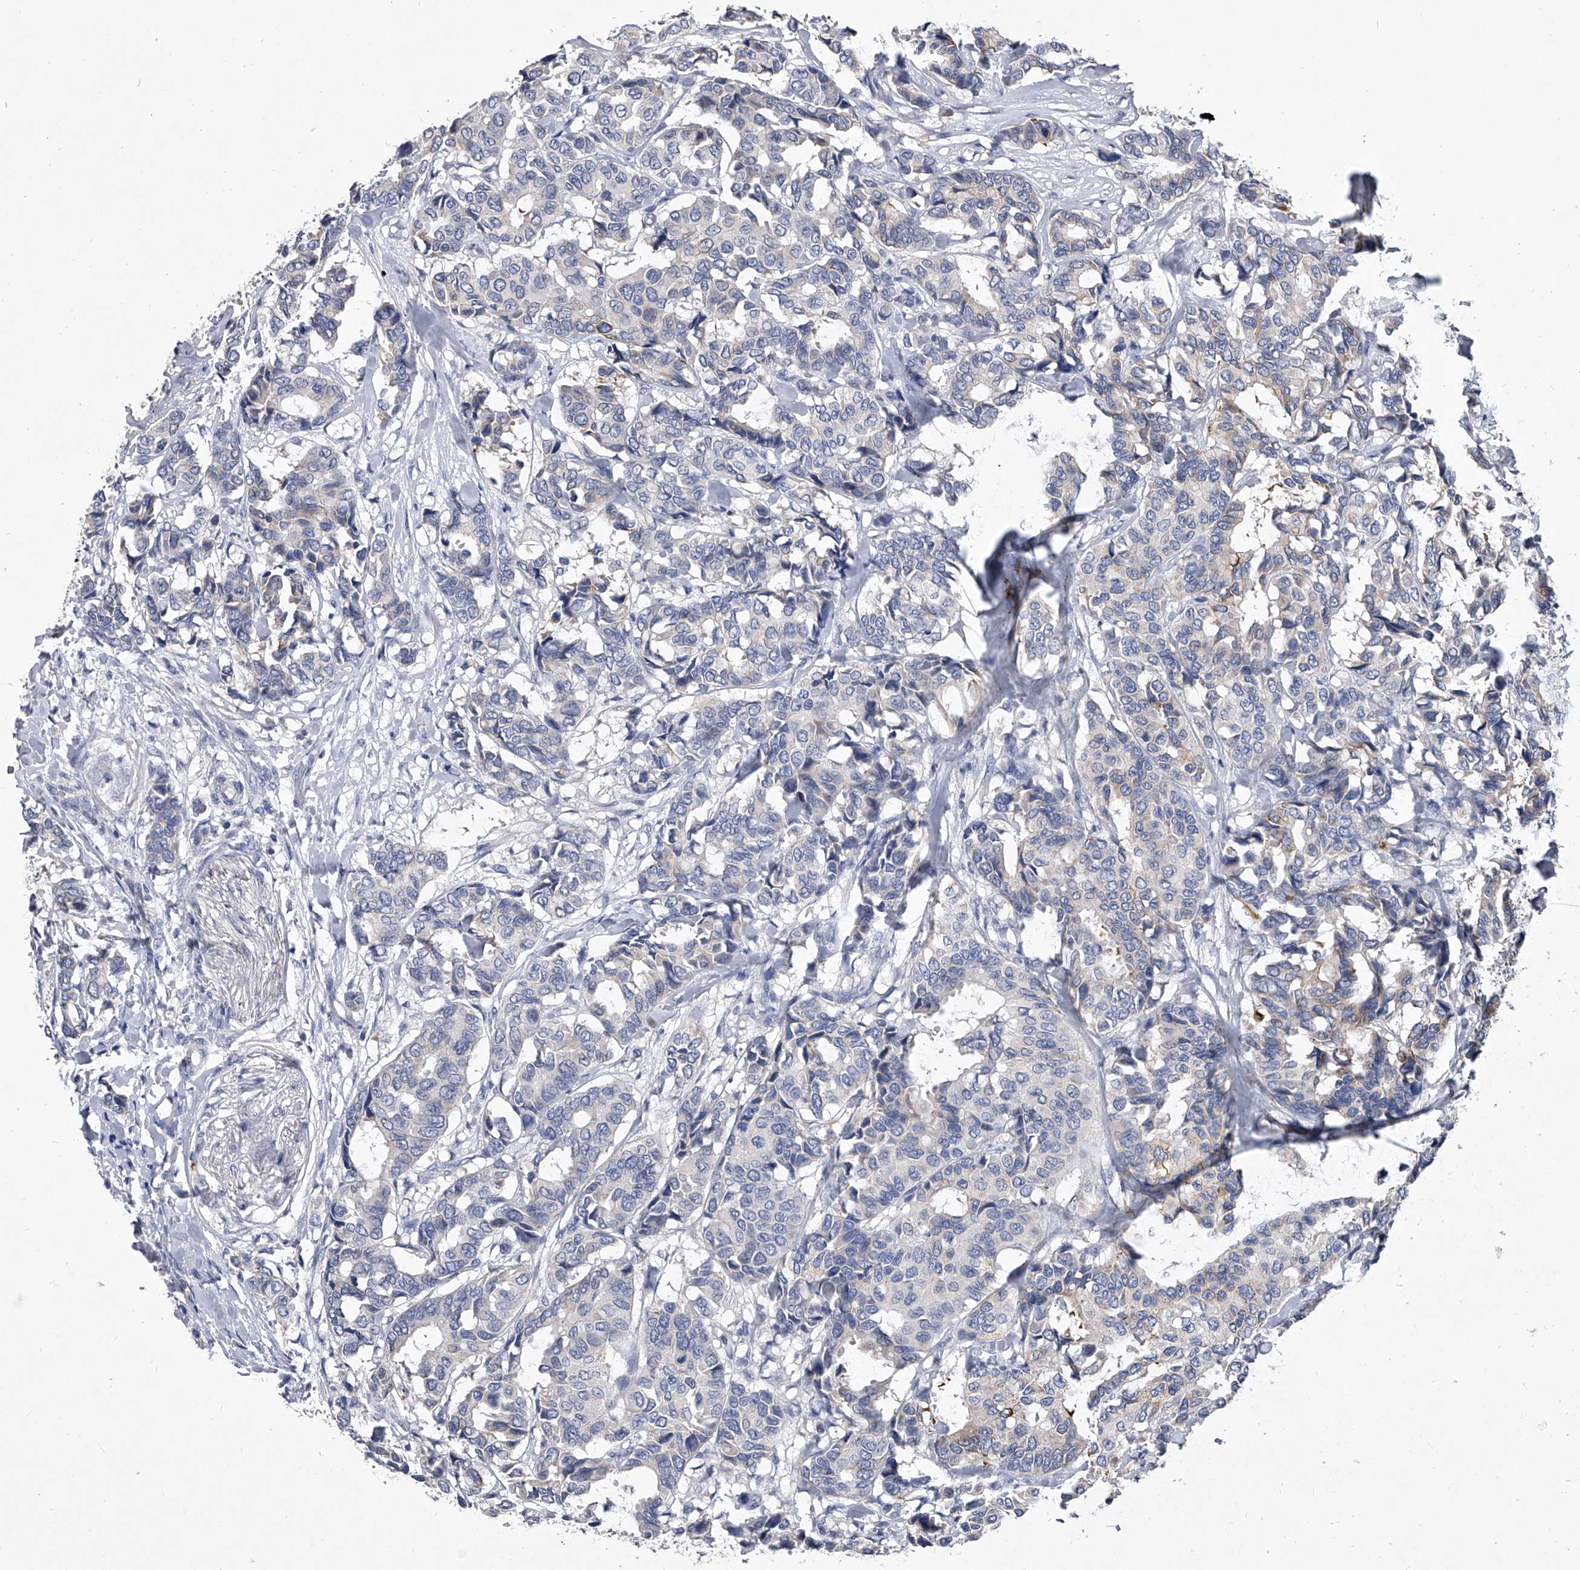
{"staining": {"intensity": "negative", "quantity": "none", "location": "none"}, "tissue": "breast cancer", "cell_type": "Tumor cells", "image_type": "cancer", "snomed": [{"axis": "morphology", "description": "Duct carcinoma"}, {"axis": "topography", "description": "Breast"}], "caption": "An immunohistochemistry image of breast cancer is shown. There is no staining in tumor cells of breast cancer.", "gene": "C5", "patient": {"sex": "female", "age": 87}}